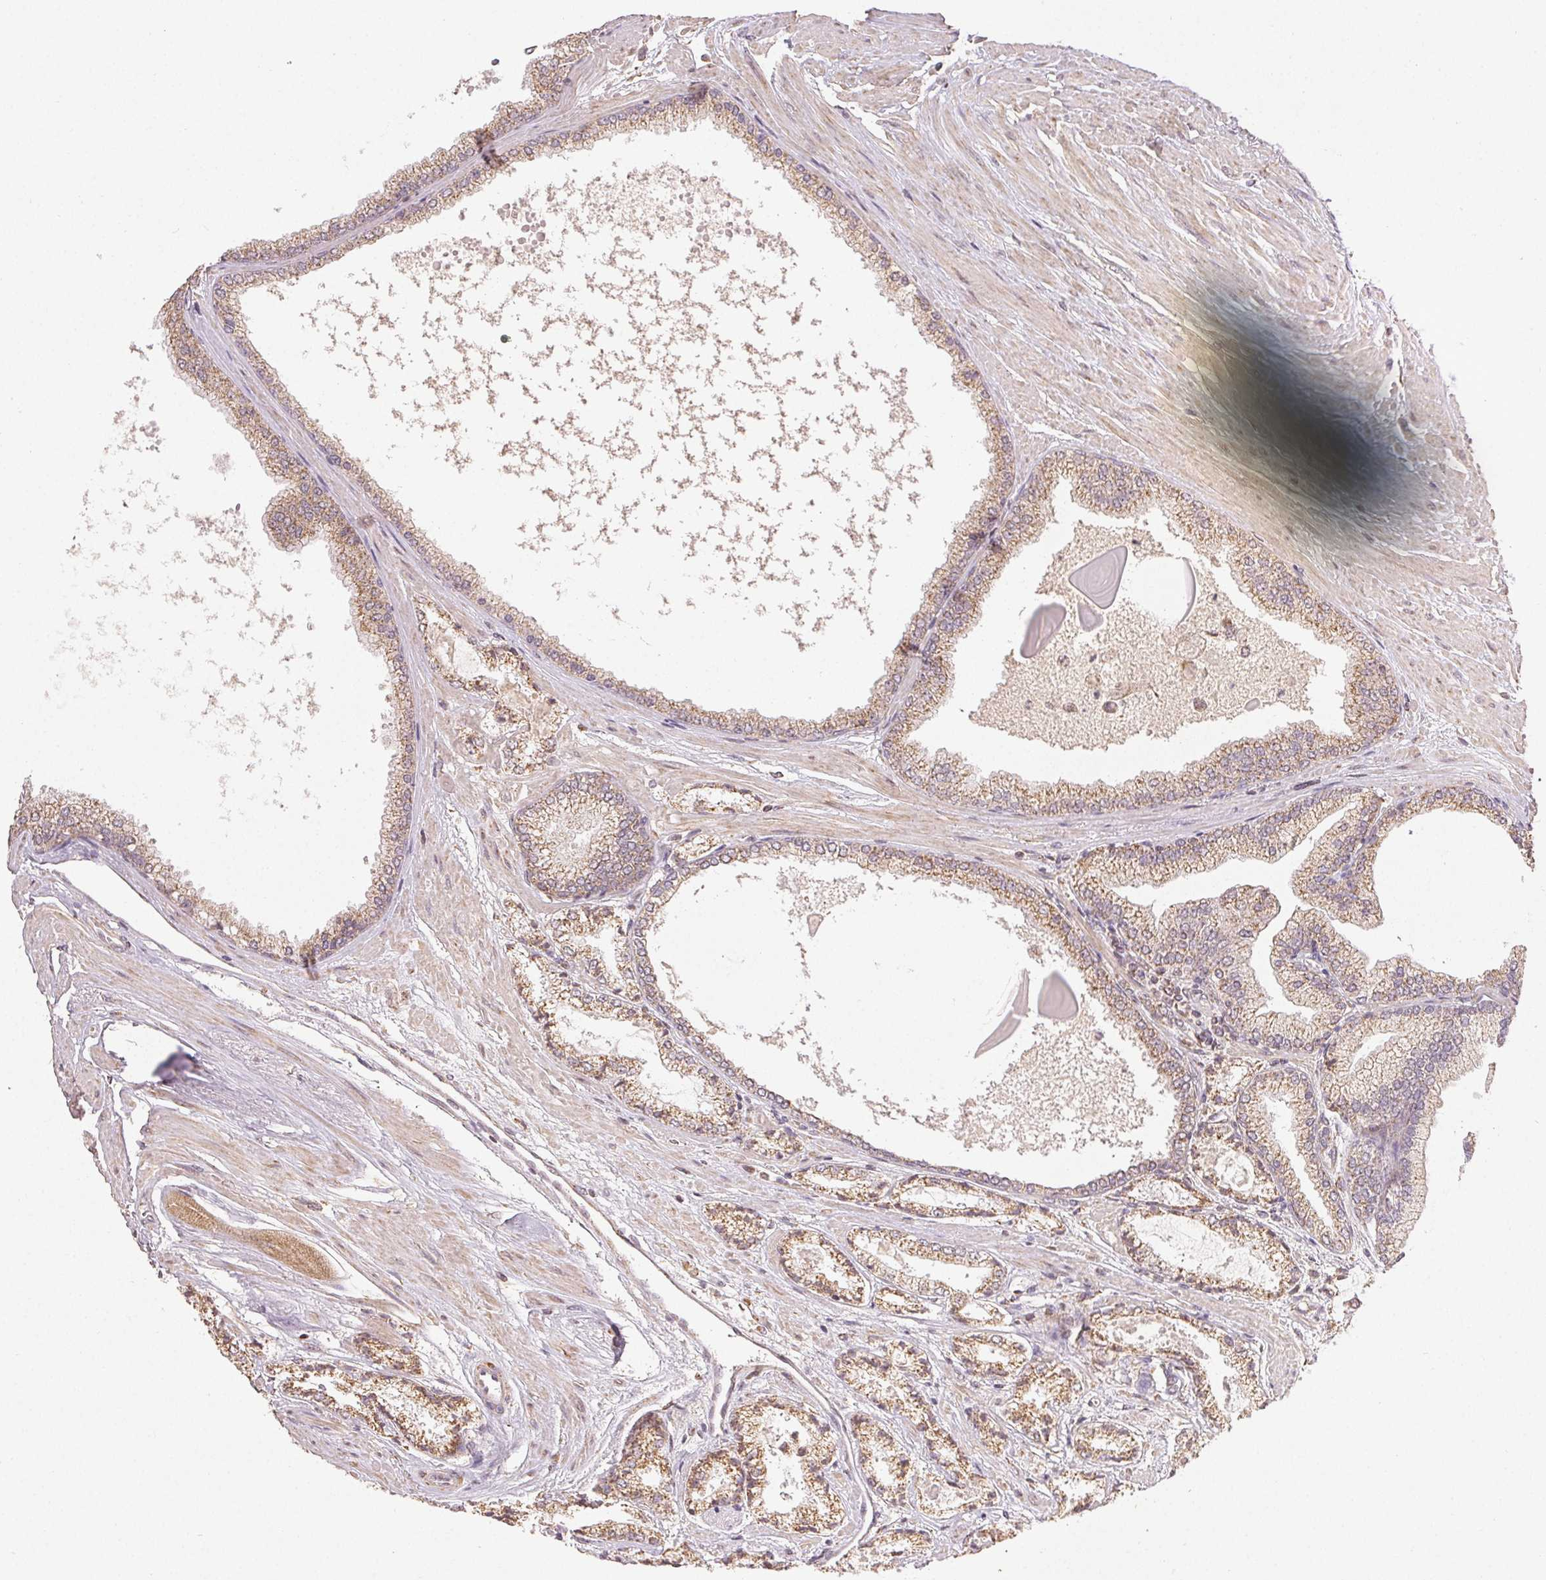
{"staining": {"intensity": "moderate", "quantity": ">75%", "location": "cytoplasmic/membranous"}, "tissue": "prostate cancer", "cell_type": "Tumor cells", "image_type": "cancer", "snomed": [{"axis": "morphology", "description": "Adenocarcinoma, High grade"}, {"axis": "topography", "description": "Prostate"}], "caption": "Prostate cancer tissue shows moderate cytoplasmic/membranous expression in about >75% of tumor cells Ihc stains the protein of interest in brown and the nuclei are stained blue.", "gene": "CLASP1", "patient": {"sex": "male", "age": 64}}